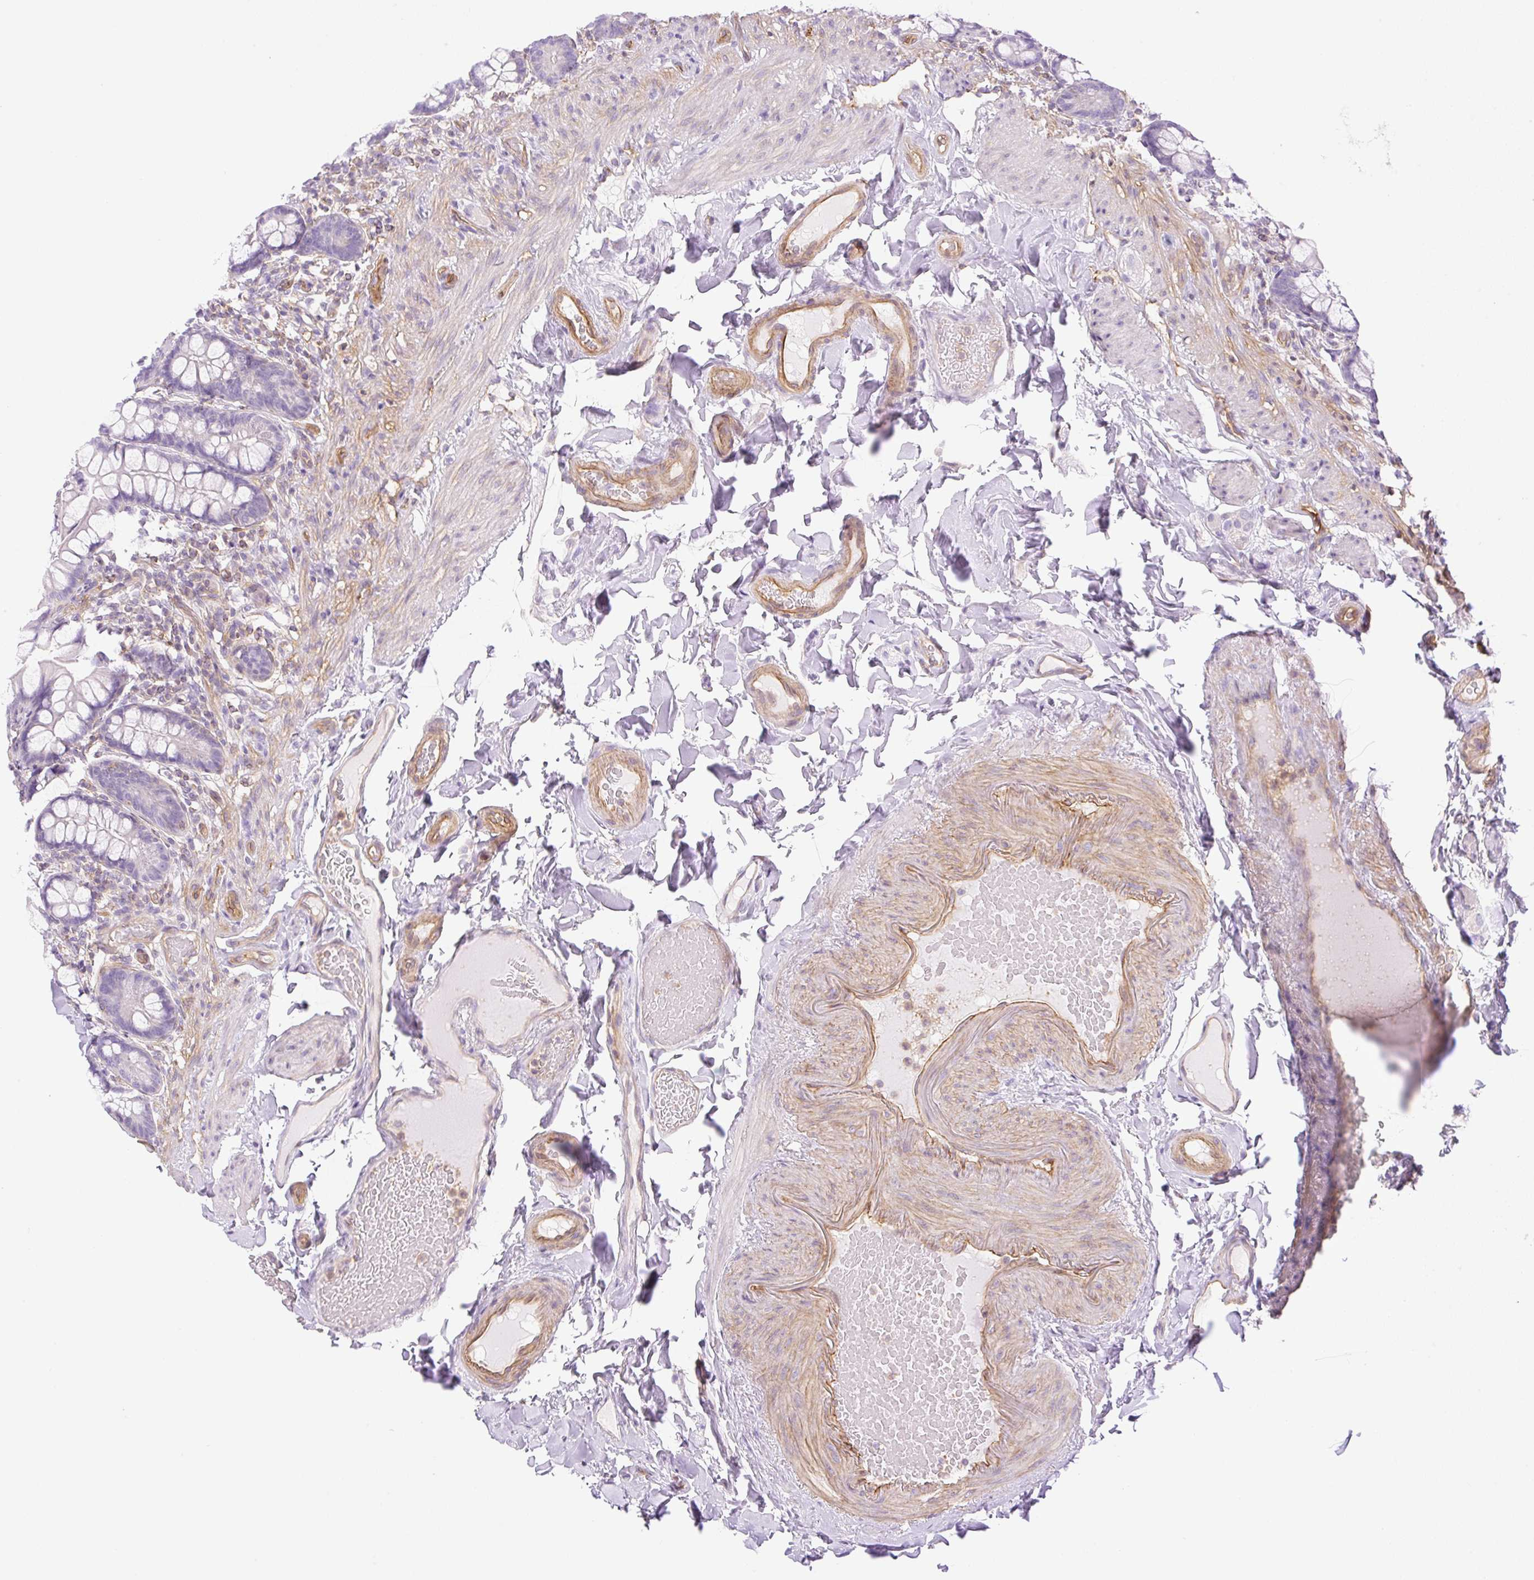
{"staining": {"intensity": "weak", "quantity": "25%-75%", "location": "cytoplasmic/membranous"}, "tissue": "small intestine", "cell_type": "Glandular cells", "image_type": "normal", "snomed": [{"axis": "morphology", "description": "Normal tissue, NOS"}, {"axis": "topography", "description": "Small intestine"}], "caption": "Glandular cells exhibit low levels of weak cytoplasmic/membranous staining in approximately 25%-75% of cells in normal human small intestine.", "gene": "EHD1", "patient": {"sex": "male", "age": 70}}